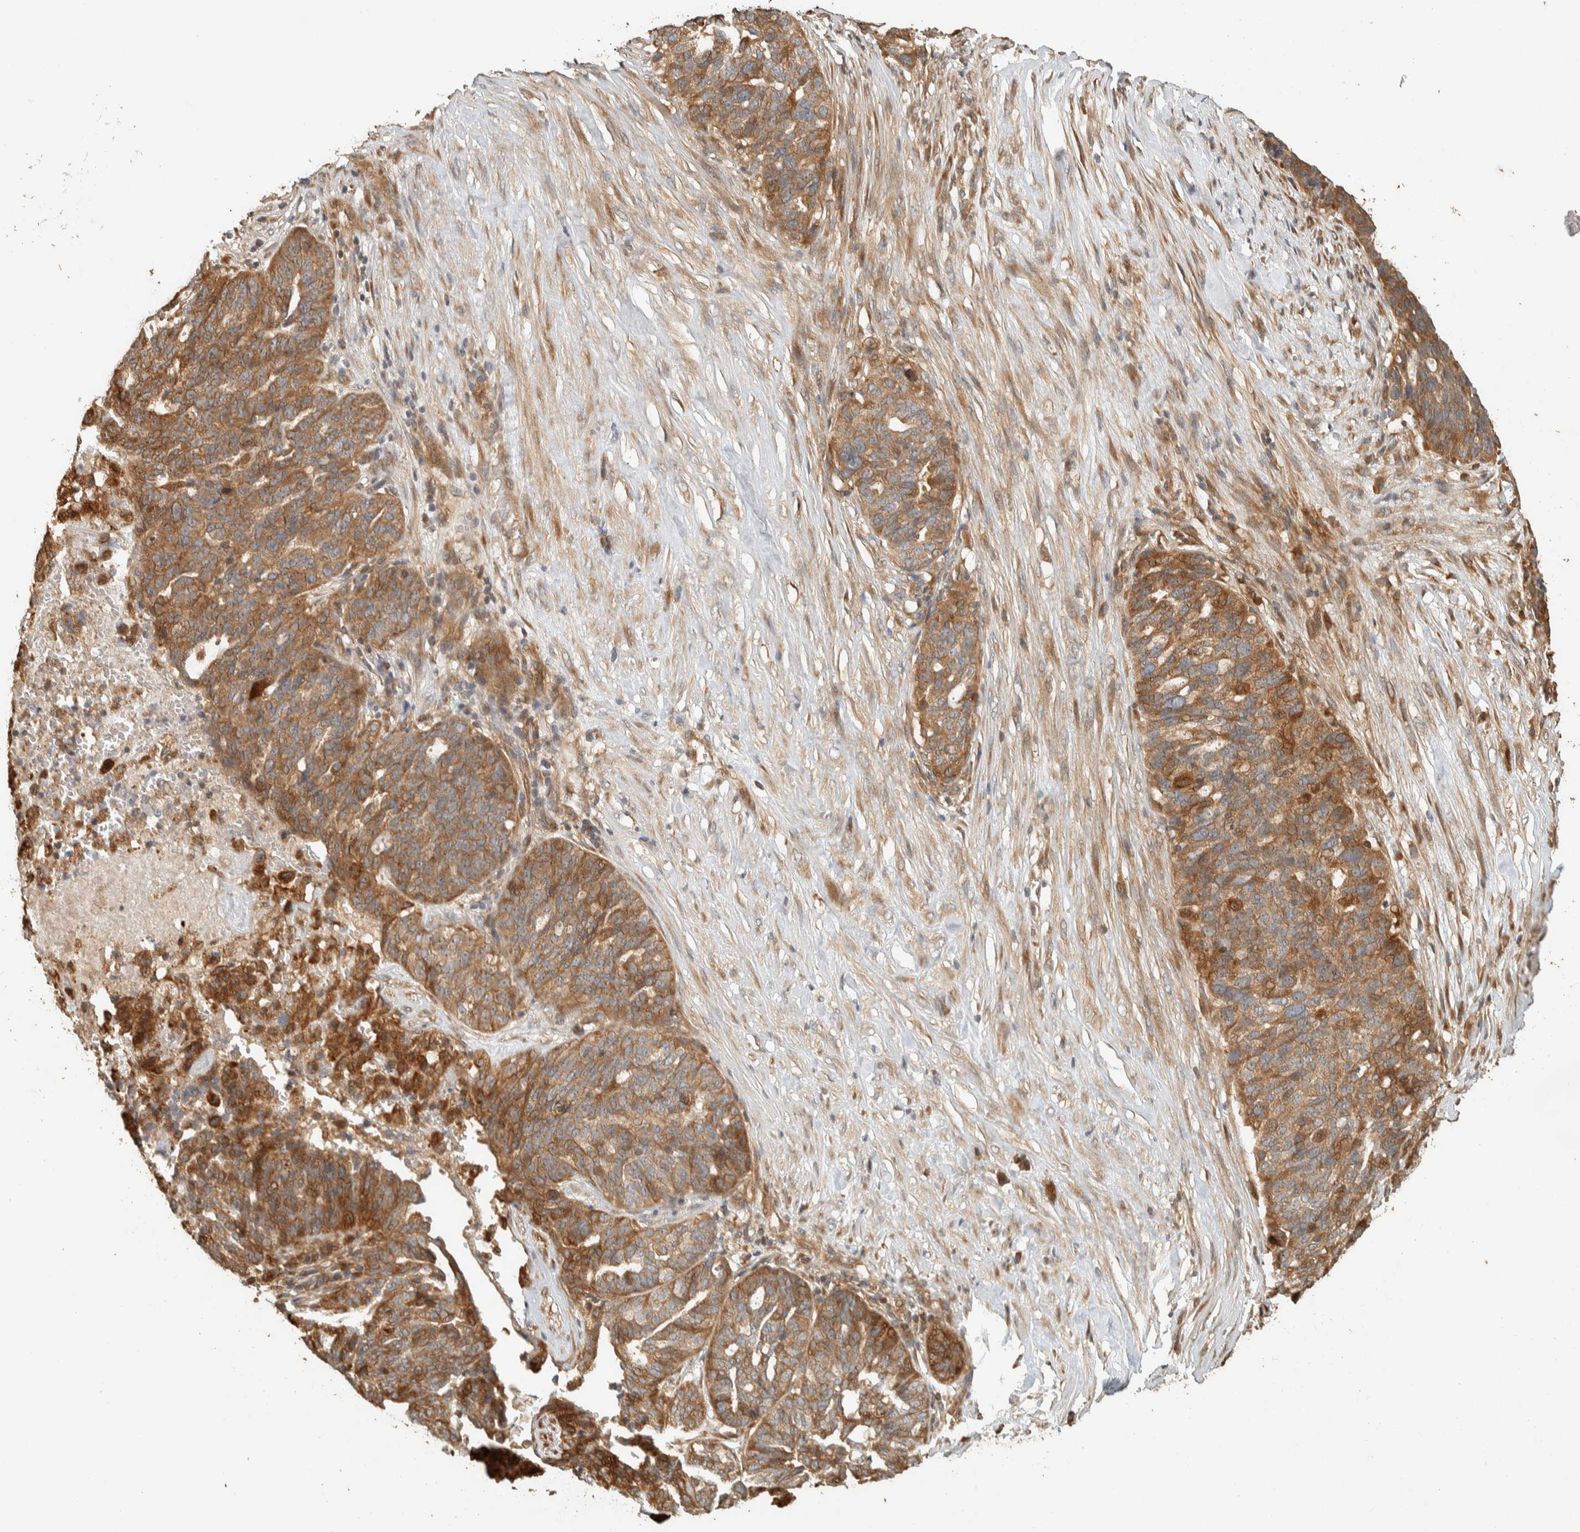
{"staining": {"intensity": "moderate", "quantity": ">75%", "location": "cytoplasmic/membranous"}, "tissue": "ovarian cancer", "cell_type": "Tumor cells", "image_type": "cancer", "snomed": [{"axis": "morphology", "description": "Cystadenocarcinoma, serous, NOS"}, {"axis": "topography", "description": "Ovary"}], "caption": "IHC staining of ovarian cancer (serous cystadenocarcinoma), which displays medium levels of moderate cytoplasmic/membranous staining in about >75% of tumor cells indicating moderate cytoplasmic/membranous protein staining. The staining was performed using DAB (3,3'-diaminobenzidine) (brown) for protein detection and nuclei were counterstained in hematoxylin (blue).", "gene": "EXOC7", "patient": {"sex": "female", "age": 59}}